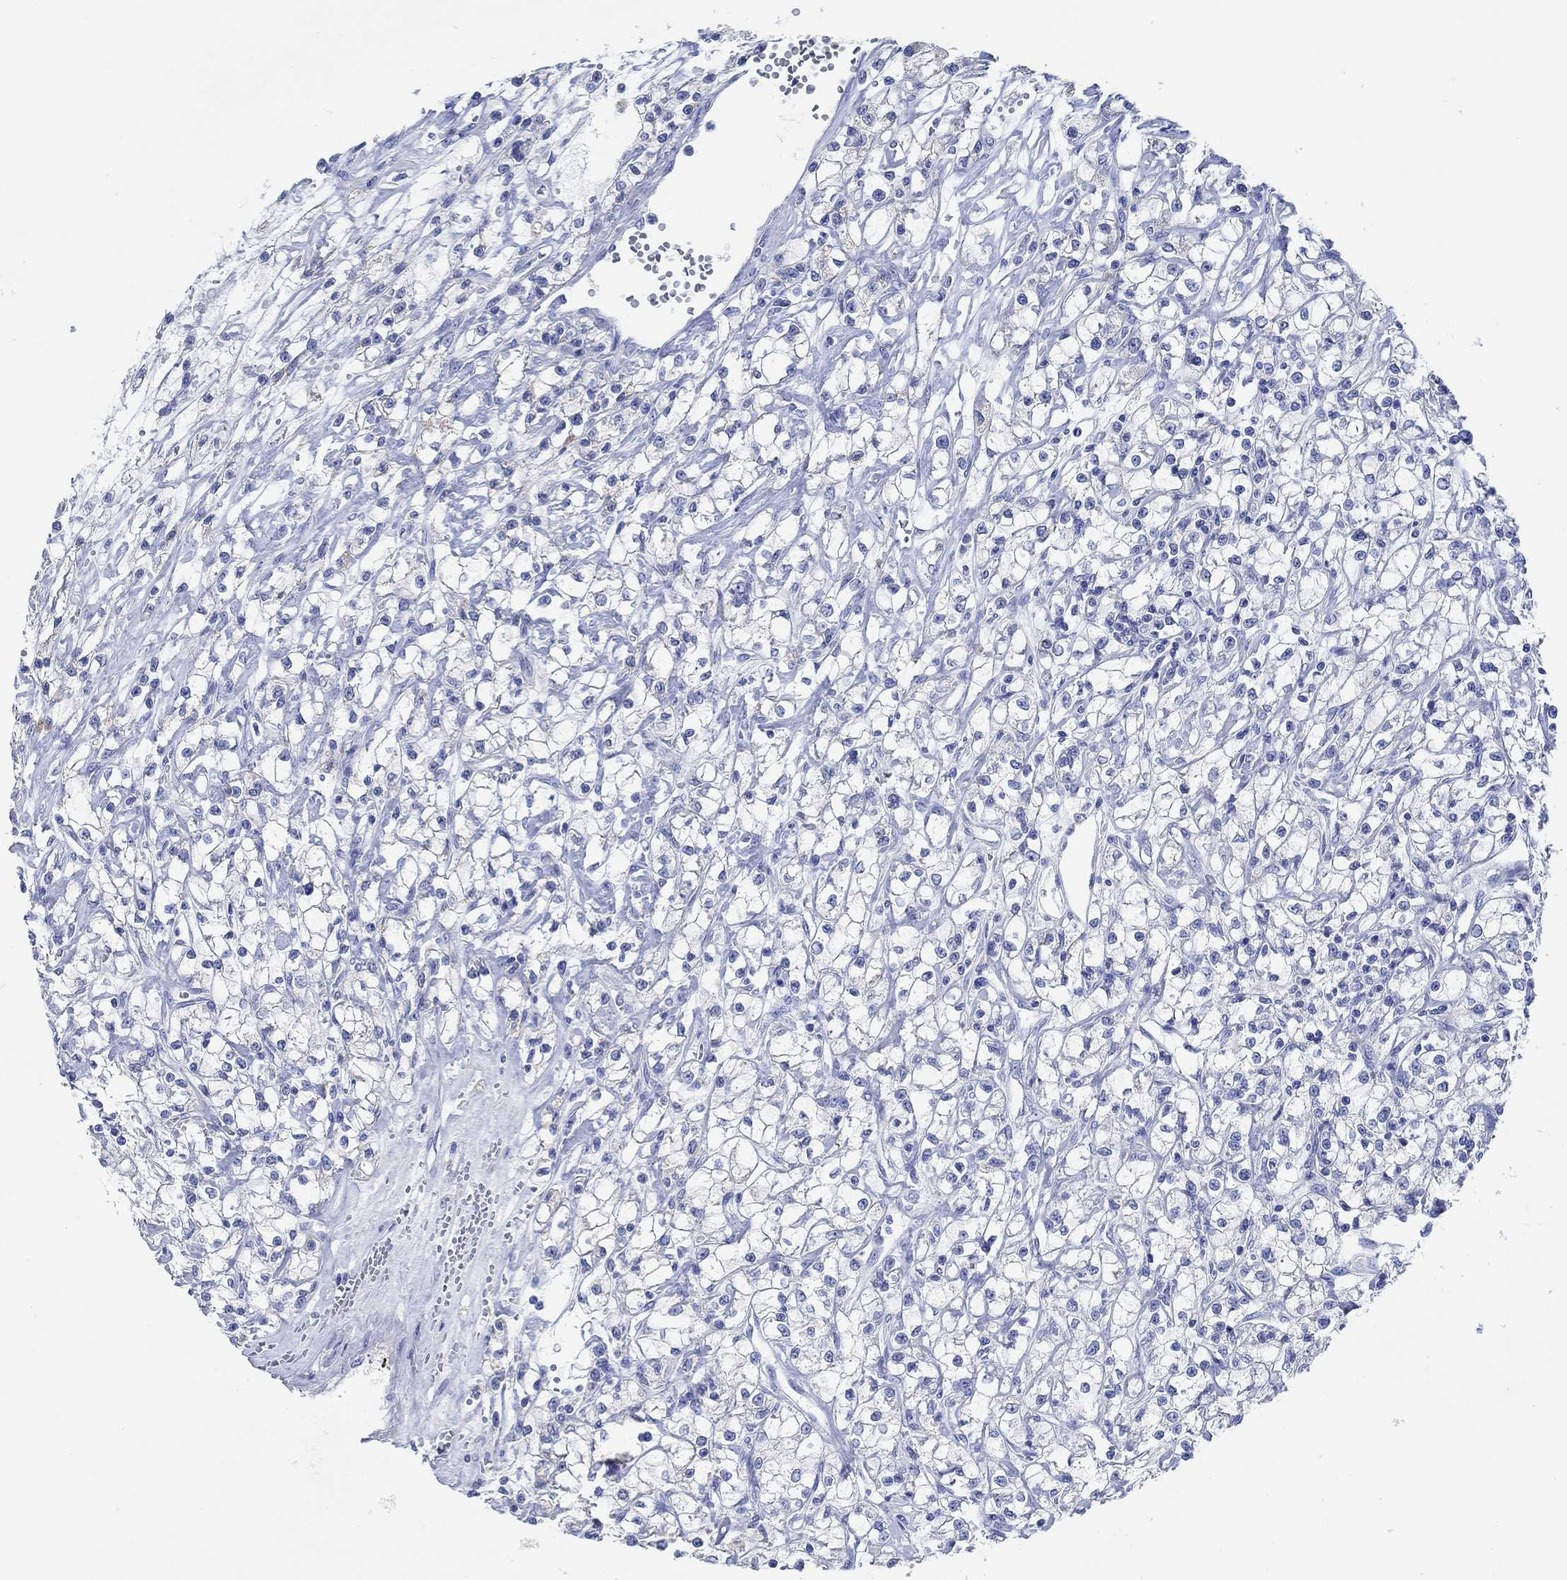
{"staining": {"intensity": "negative", "quantity": "none", "location": "none"}, "tissue": "renal cancer", "cell_type": "Tumor cells", "image_type": "cancer", "snomed": [{"axis": "morphology", "description": "Adenocarcinoma, NOS"}, {"axis": "topography", "description": "Kidney"}], "caption": "A high-resolution histopathology image shows IHC staining of renal cancer (adenocarcinoma), which exhibits no significant staining in tumor cells.", "gene": "PPP1R17", "patient": {"sex": "female", "age": 59}}